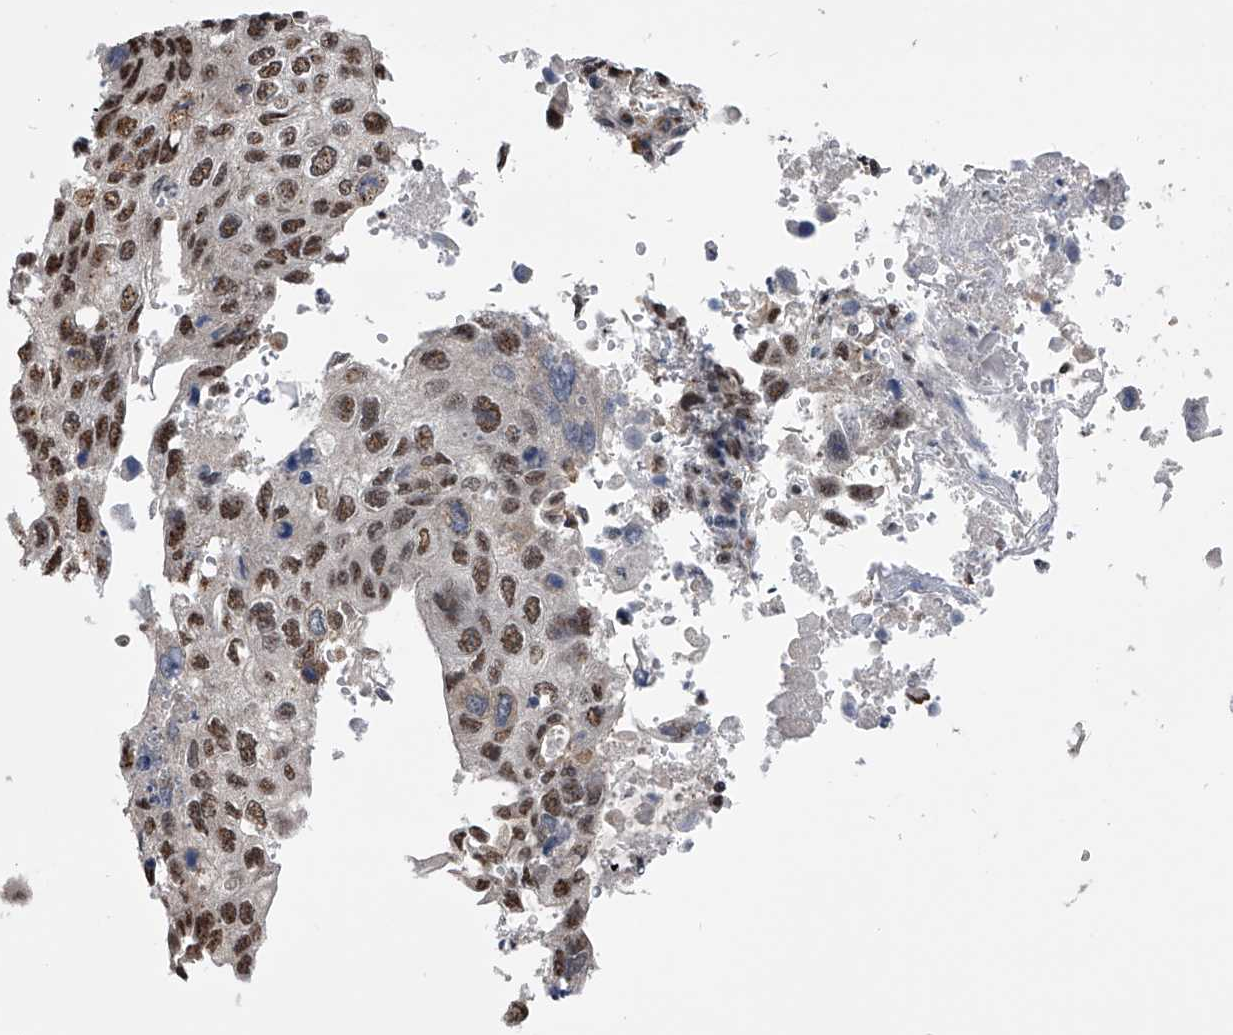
{"staining": {"intensity": "moderate", "quantity": ">75%", "location": "nuclear"}, "tissue": "lung cancer", "cell_type": "Tumor cells", "image_type": "cancer", "snomed": [{"axis": "morphology", "description": "Squamous cell carcinoma, NOS"}, {"axis": "topography", "description": "Lung"}], "caption": "A histopathology image showing moderate nuclear expression in about >75% of tumor cells in lung cancer, as visualized by brown immunohistochemical staining.", "gene": "ZNF76", "patient": {"sex": "male", "age": 61}}